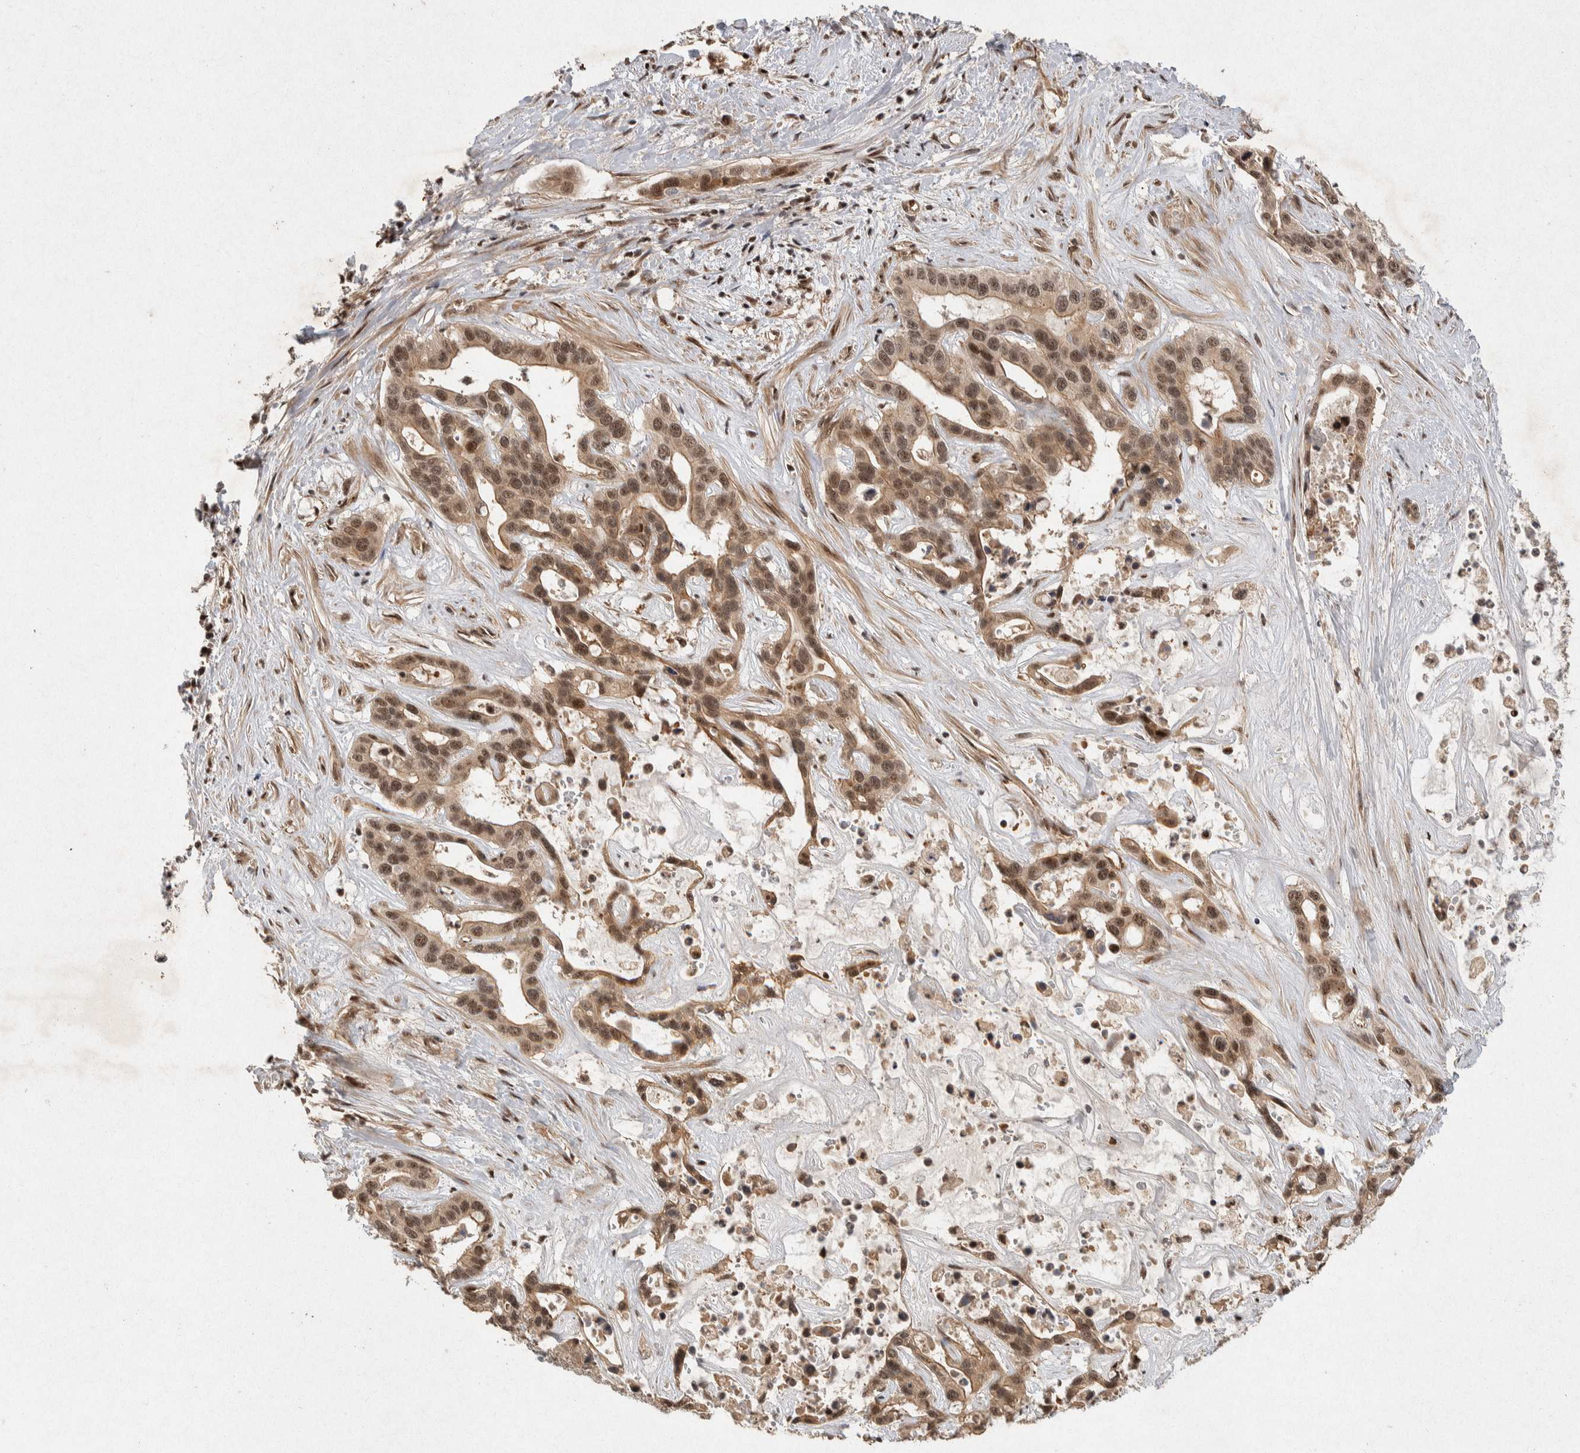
{"staining": {"intensity": "moderate", "quantity": ">75%", "location": "cytoplasmic/membranous,nuclear"}, "tissue": "liver cancer", "cell_type": "Tumor cells", "image_type": "cancer", "snomed": [{"axis": "morphology", "description": "Cholangiocarcinoma"}, {"axis": "topography", "description": "Liver"}], "caption": "Immunohistochemistry staining of liver cancer (cholangiocarcinoma), which reveals medium levels of moderate cytoplasmic/membranous and nuclear expression in approximately >75% of tumor cells indicating moderate cytoplasmic/membranous and nuclear protein positivity. The staining was performed using DAB (3,3'-diaminobenzidine) (brown) for protein detection and nuclei were counterstained in hematoxylin (blue).", "gene": "TOR1B", "patient": {"sex": "female", "age": 65}}